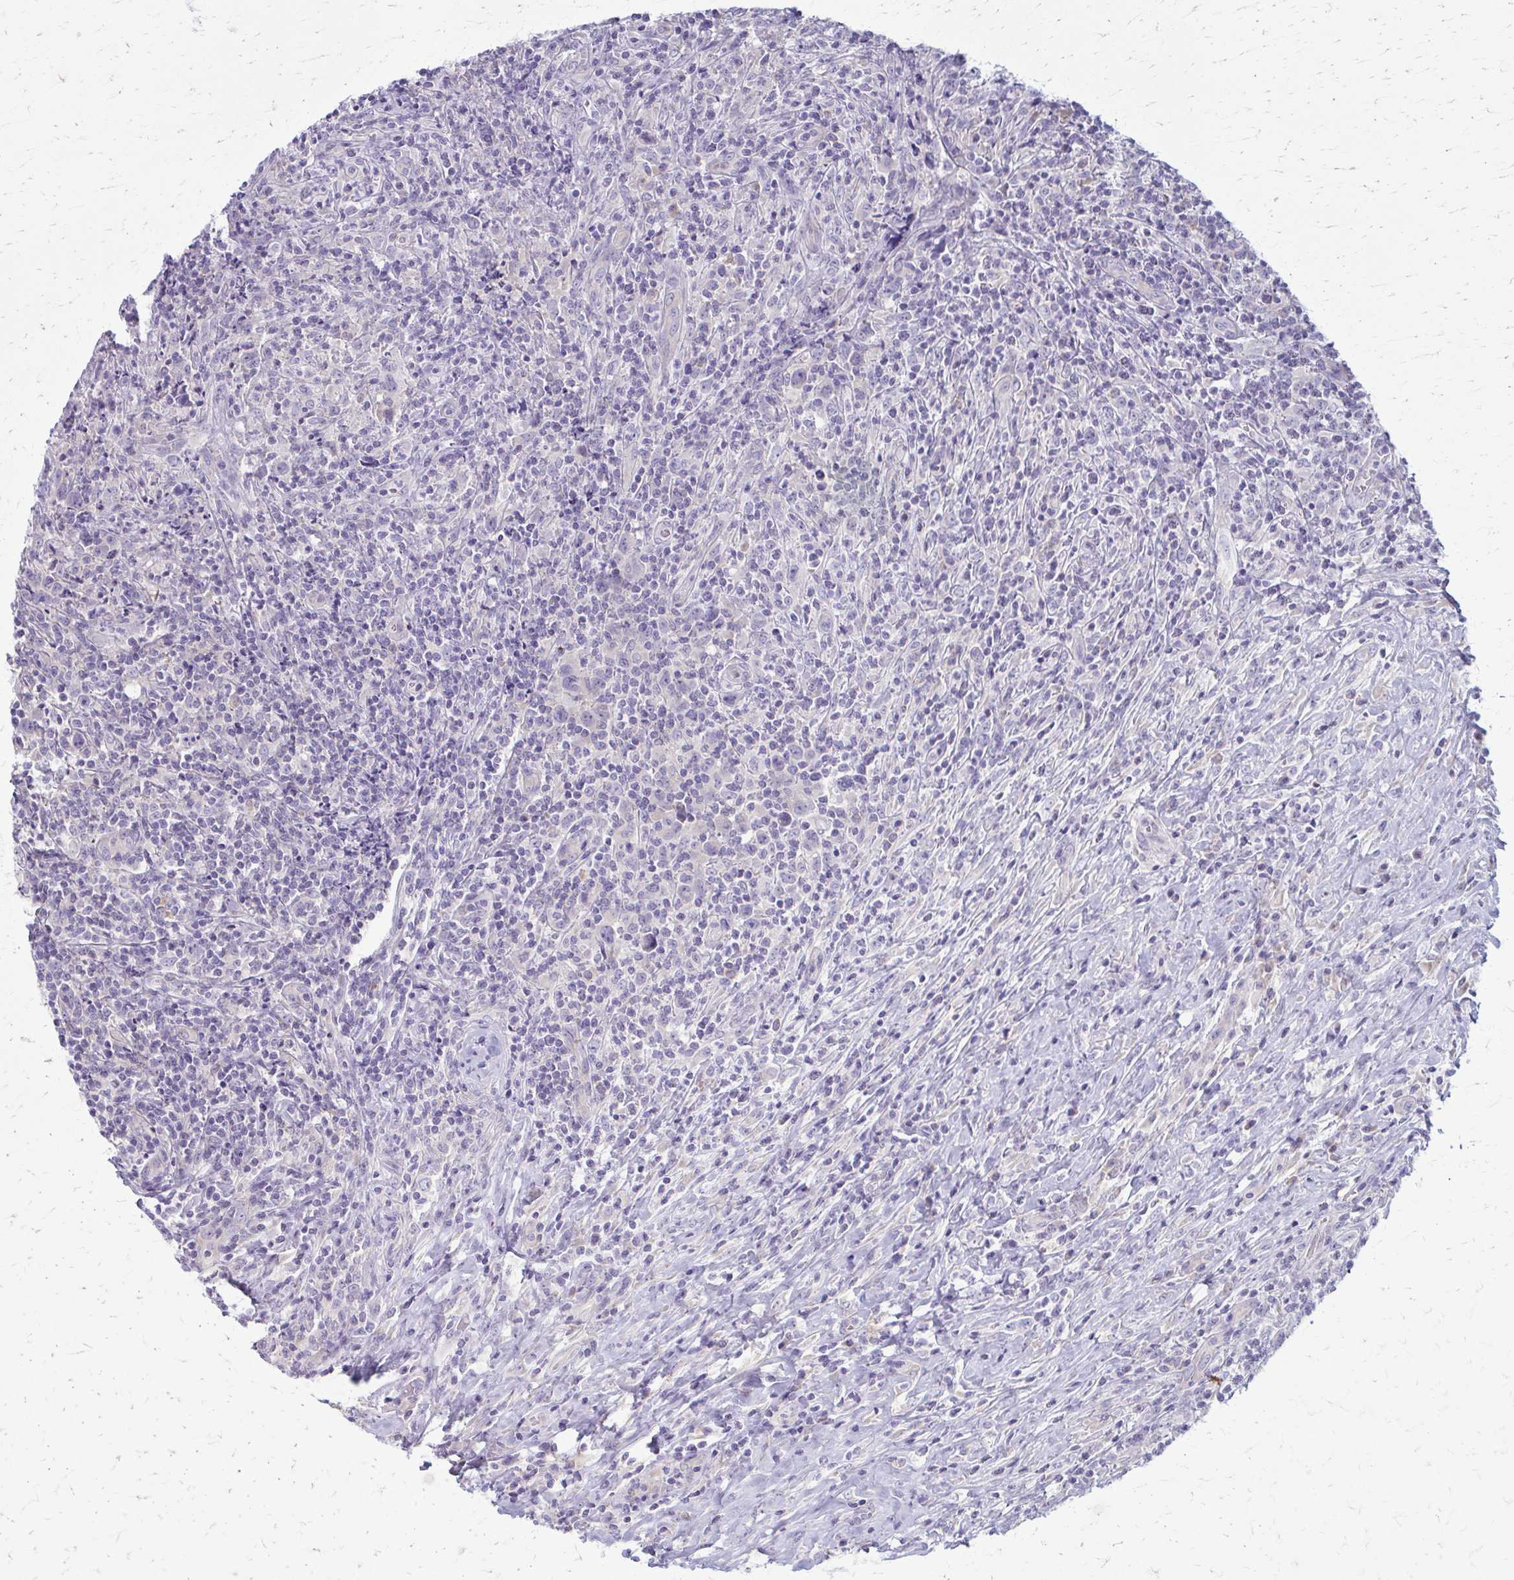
{"staining": {"intensity": "negative", "quantity": "none", "location": "none"}, "tissue": "lymphoma", "cell_type": "Tumor cells", "image_type": "cancer", "snomed": [{"axis": "morphology", "description": "Hodgkin's disease, NOS"}, {"axis": "topography", "description": "Lymph node"}], "caption": "The histopathology image displays no staining of tumor cells in Hodgkin's disease.", "gene": "PRKRA", "patient": {"sex": "female", "age": 18}}